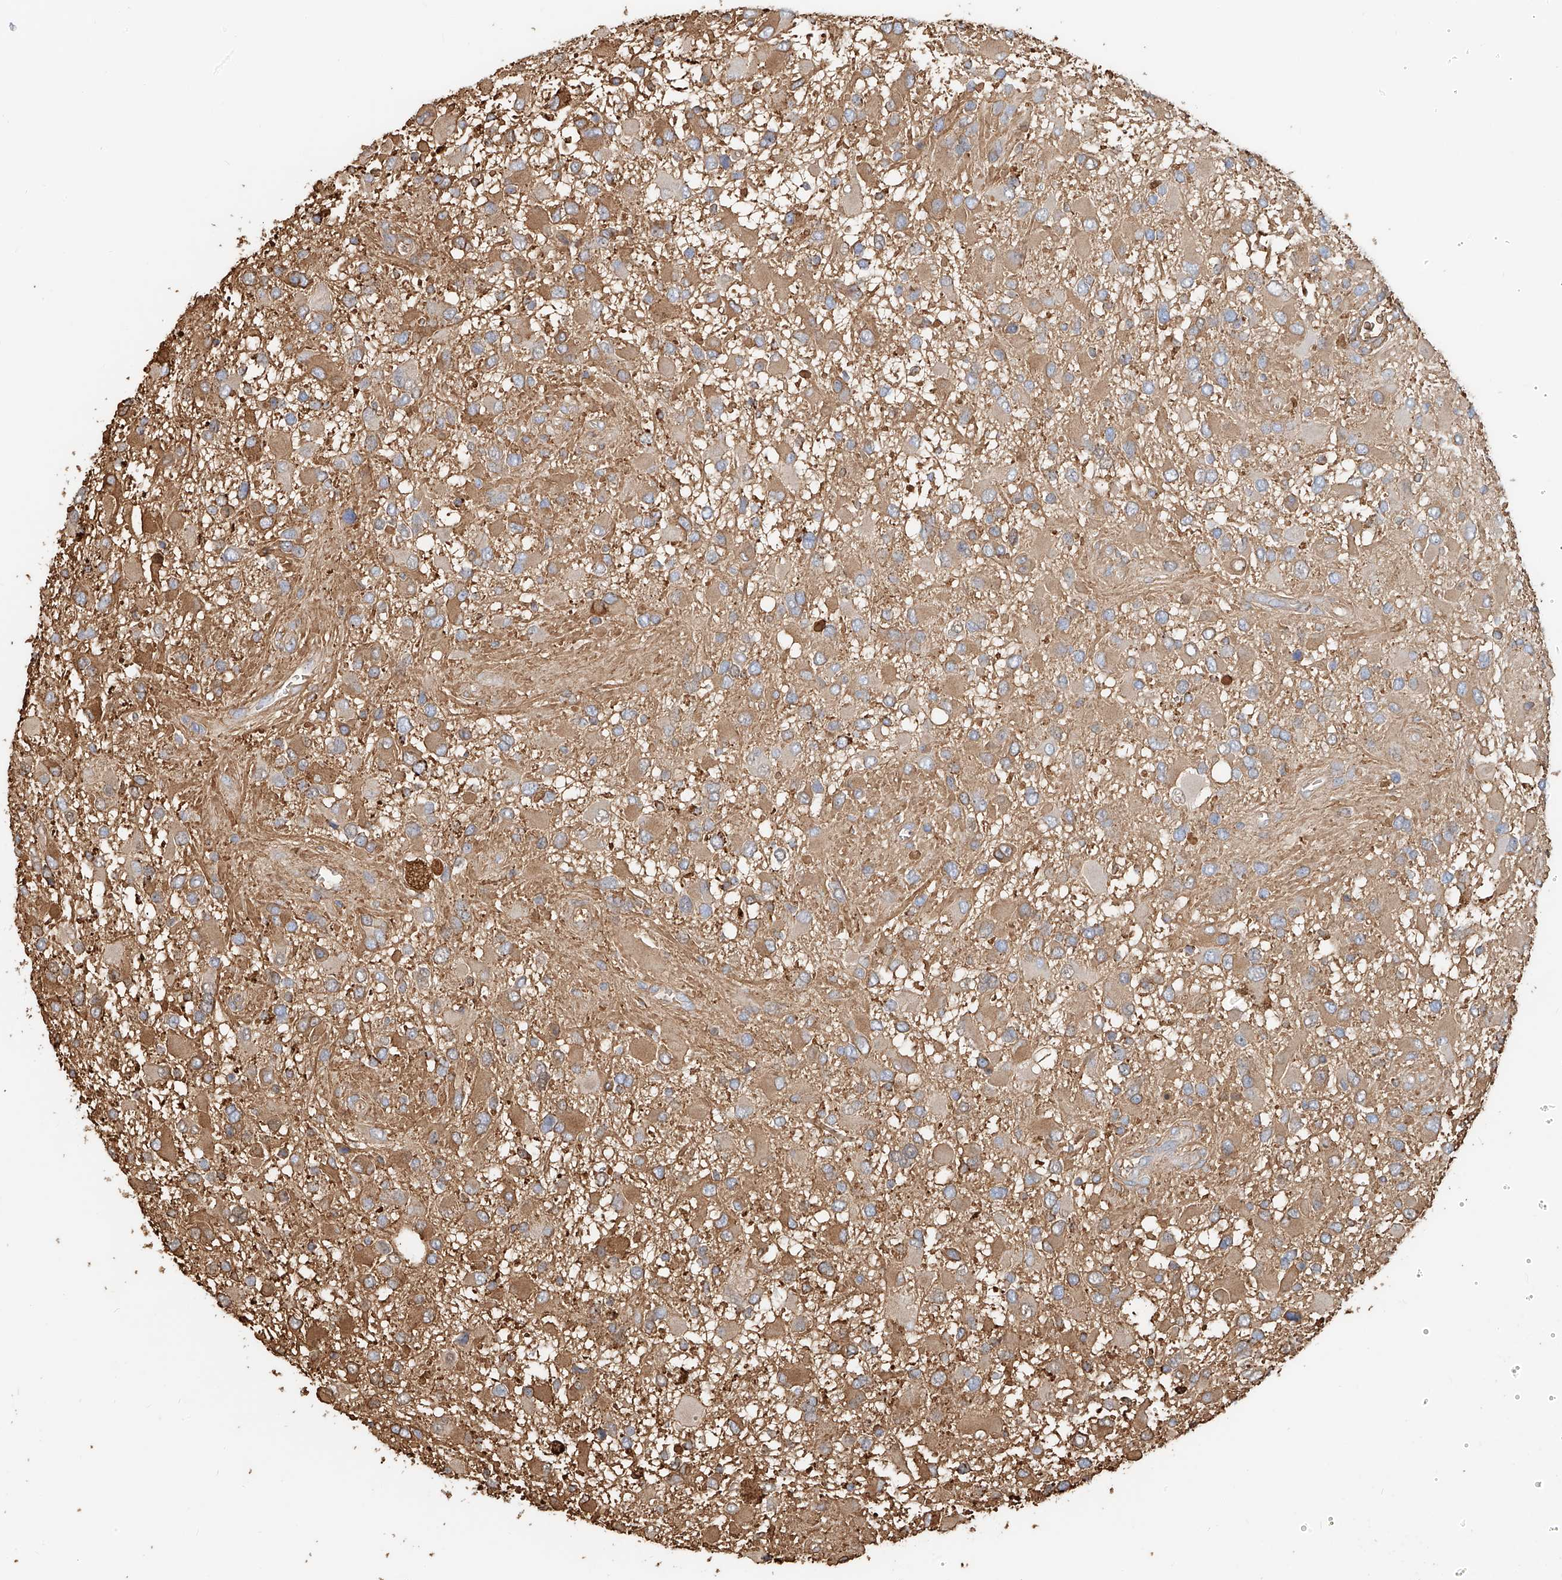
{"staining": {"intensity": "moderate", "quantity": ">75%", "location": "cytoplasmic/membranous"}, "tissue": "glioma", "cell_type": "Tumor cells", "image_type": "cancer", "snomed": [{"axis": "morphology", "description": "Glioma, malignant, High grade"}, {"axis": "topography", "description": "Brain"}], "caption": "The photomicrograph demonstrates immunohistochemical staining of glioma. There is moderate cytoplasmic/membranous expression is present in about >75% of tumor cells. (brown staining indicates protein expression, while blue staining denotes nuclei).", "gene": "ZFP30", "patient": {"sex": "male", "age": 53}}